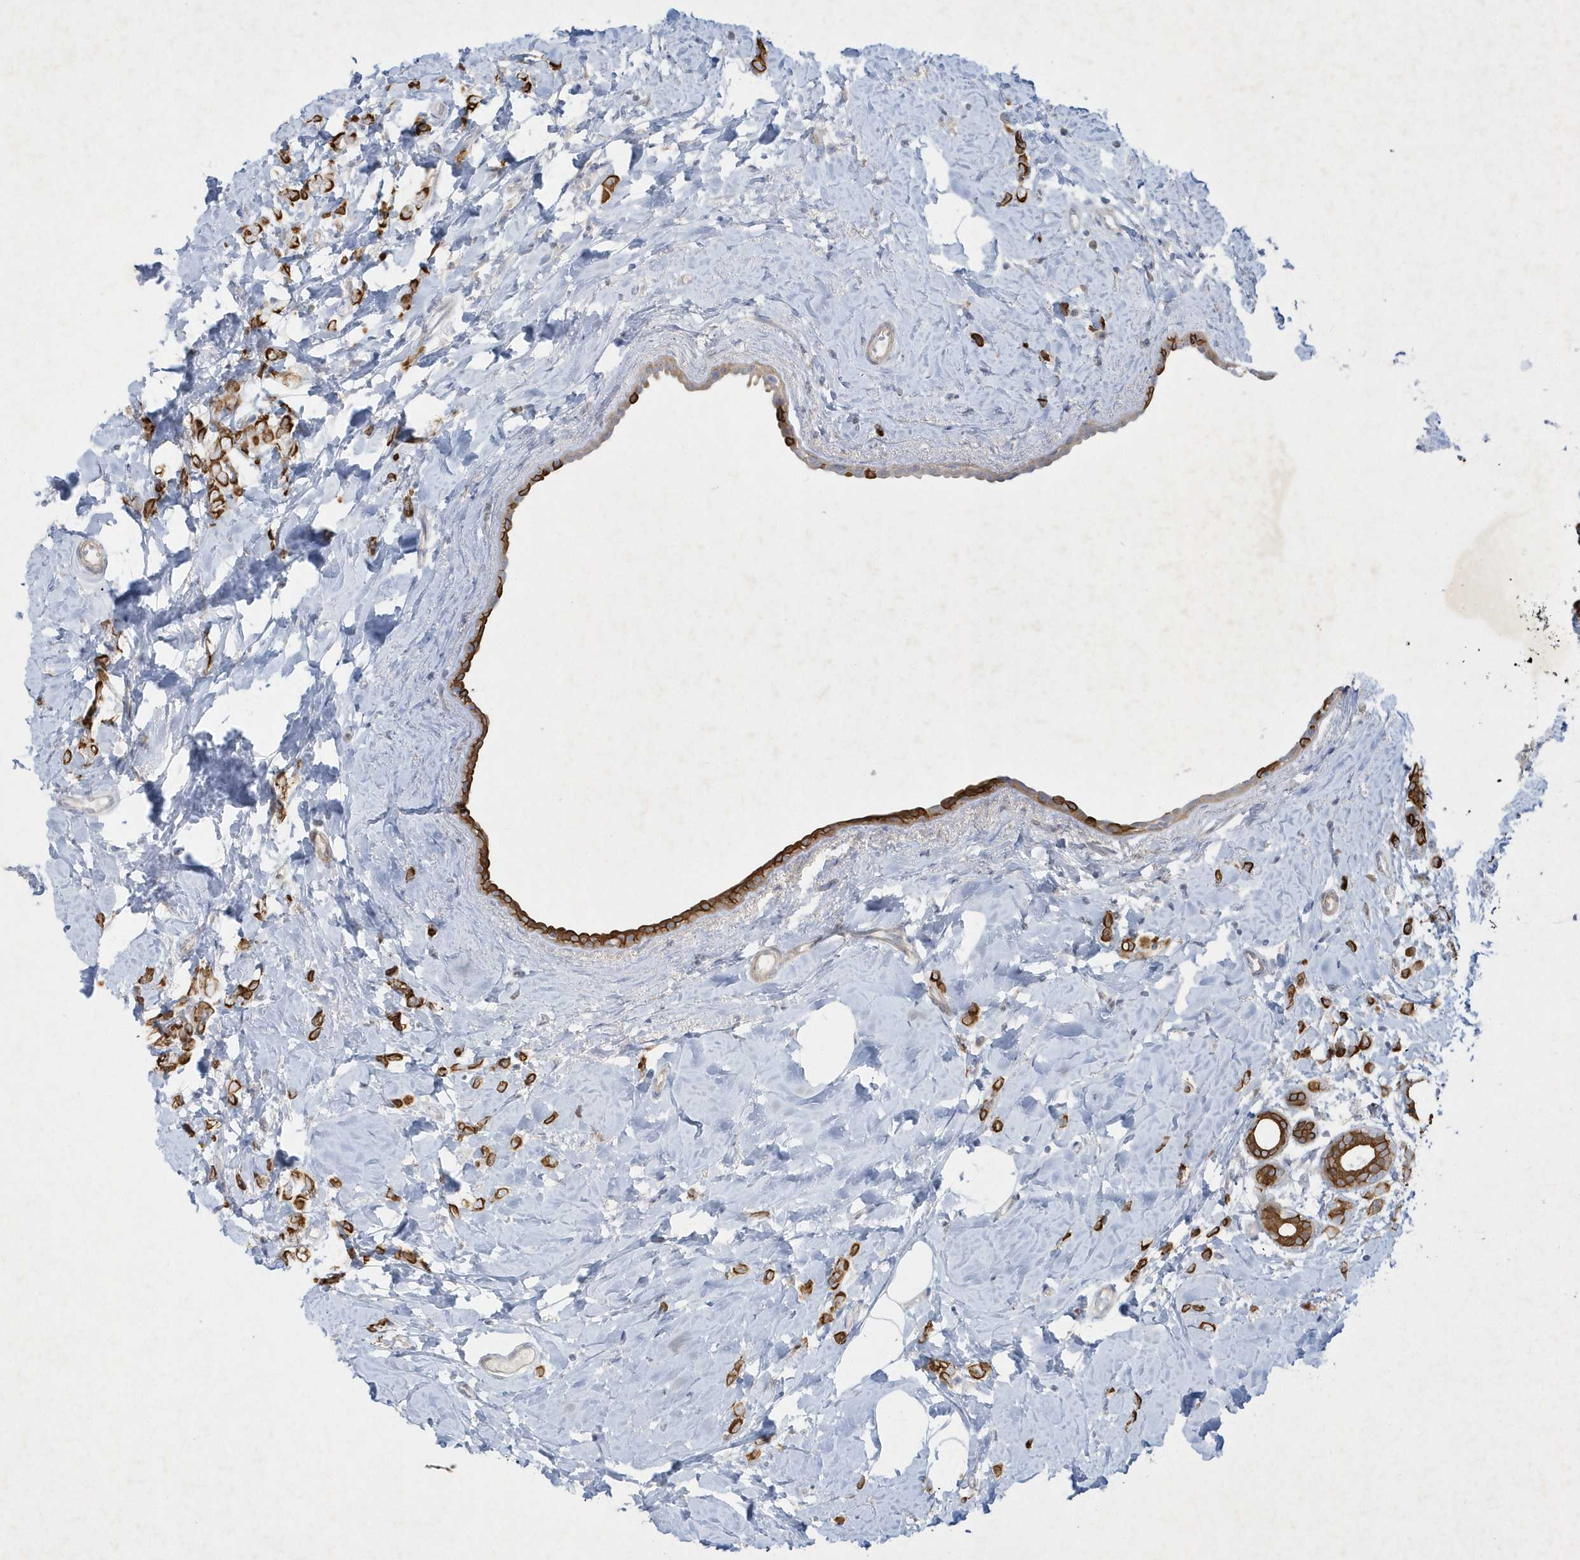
{"staining": {"intensity": "strong", "quantity": ">75%", "location": "cytoplasmic/membranous"}, "tissue": "breast cancer", "cell_type": "Tumor cells", "image_type": "cancer", "snomed": [{"axis": "morphology", "description": "Lobular carcinoma"}, {"axis": "topography", "description": "Breast"}], "caption": "Breast lobular carcinoma stained with immunohistochemistry (IHC) demonstrates strong cytoplasmic/membranous positivity in about >75% of tumor cells.", "gene": "LARS1", "patient": {"sex": "female", "age": 47}}